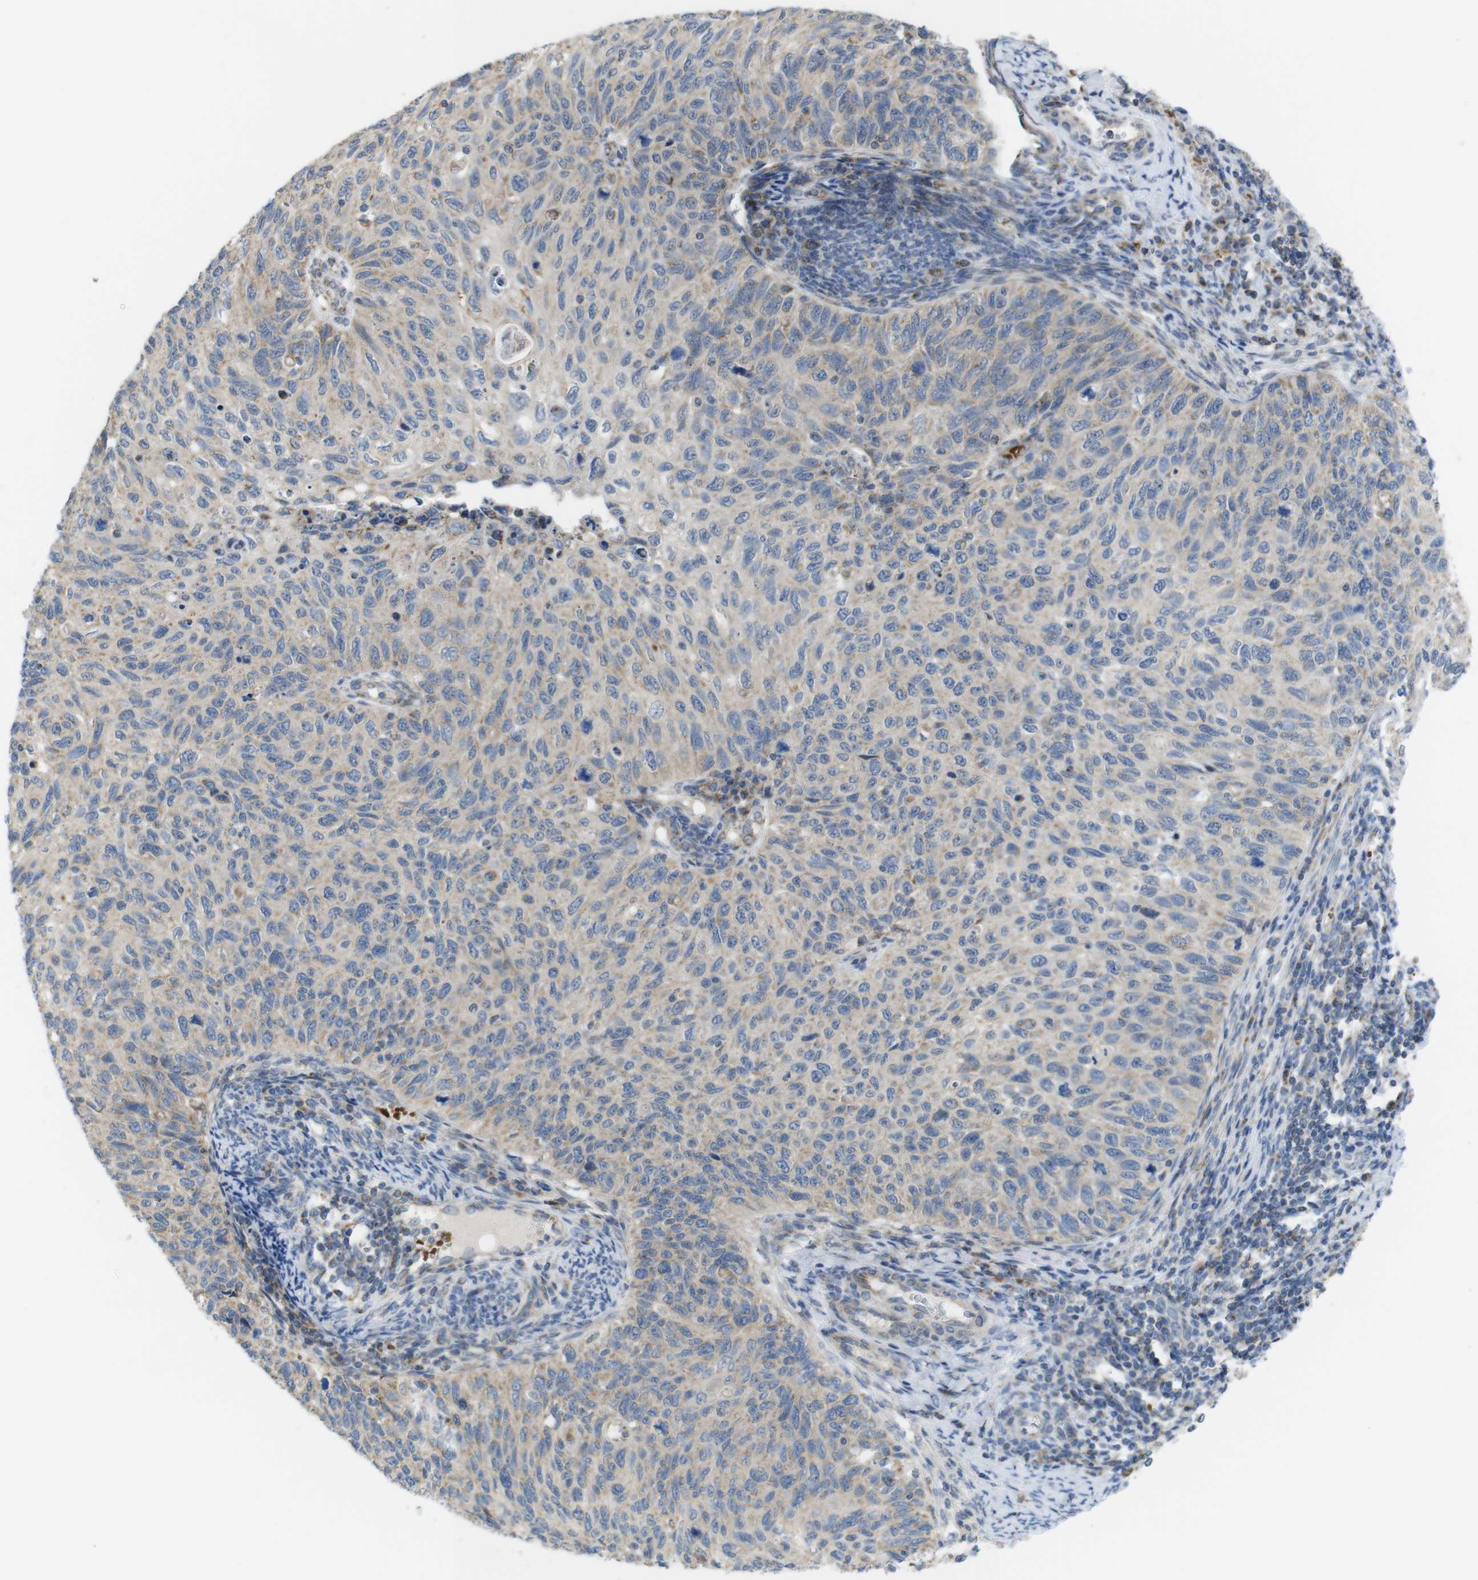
{"staining": {"intensity": "moderate", "quantity": "<25%", "location": "cytoplasmic/membranous"}, "tissue": "cervical cancer", "cell_type": "Tumor cells", "image_type": "cancer", "snomed": [{"axis": "morphology", "description": "Squamous cell carcinoma, NOS"}, {"axis": "topography", "description": "Cervix"}], "caption": "Tumor cells reveal moderate cytoplasmic/membranous staining in approximately <25% of cells in squamous cell carcinoma (cervical).", "gene": "MARCHF1", "patient": {"sex": "female", "age": 70}}